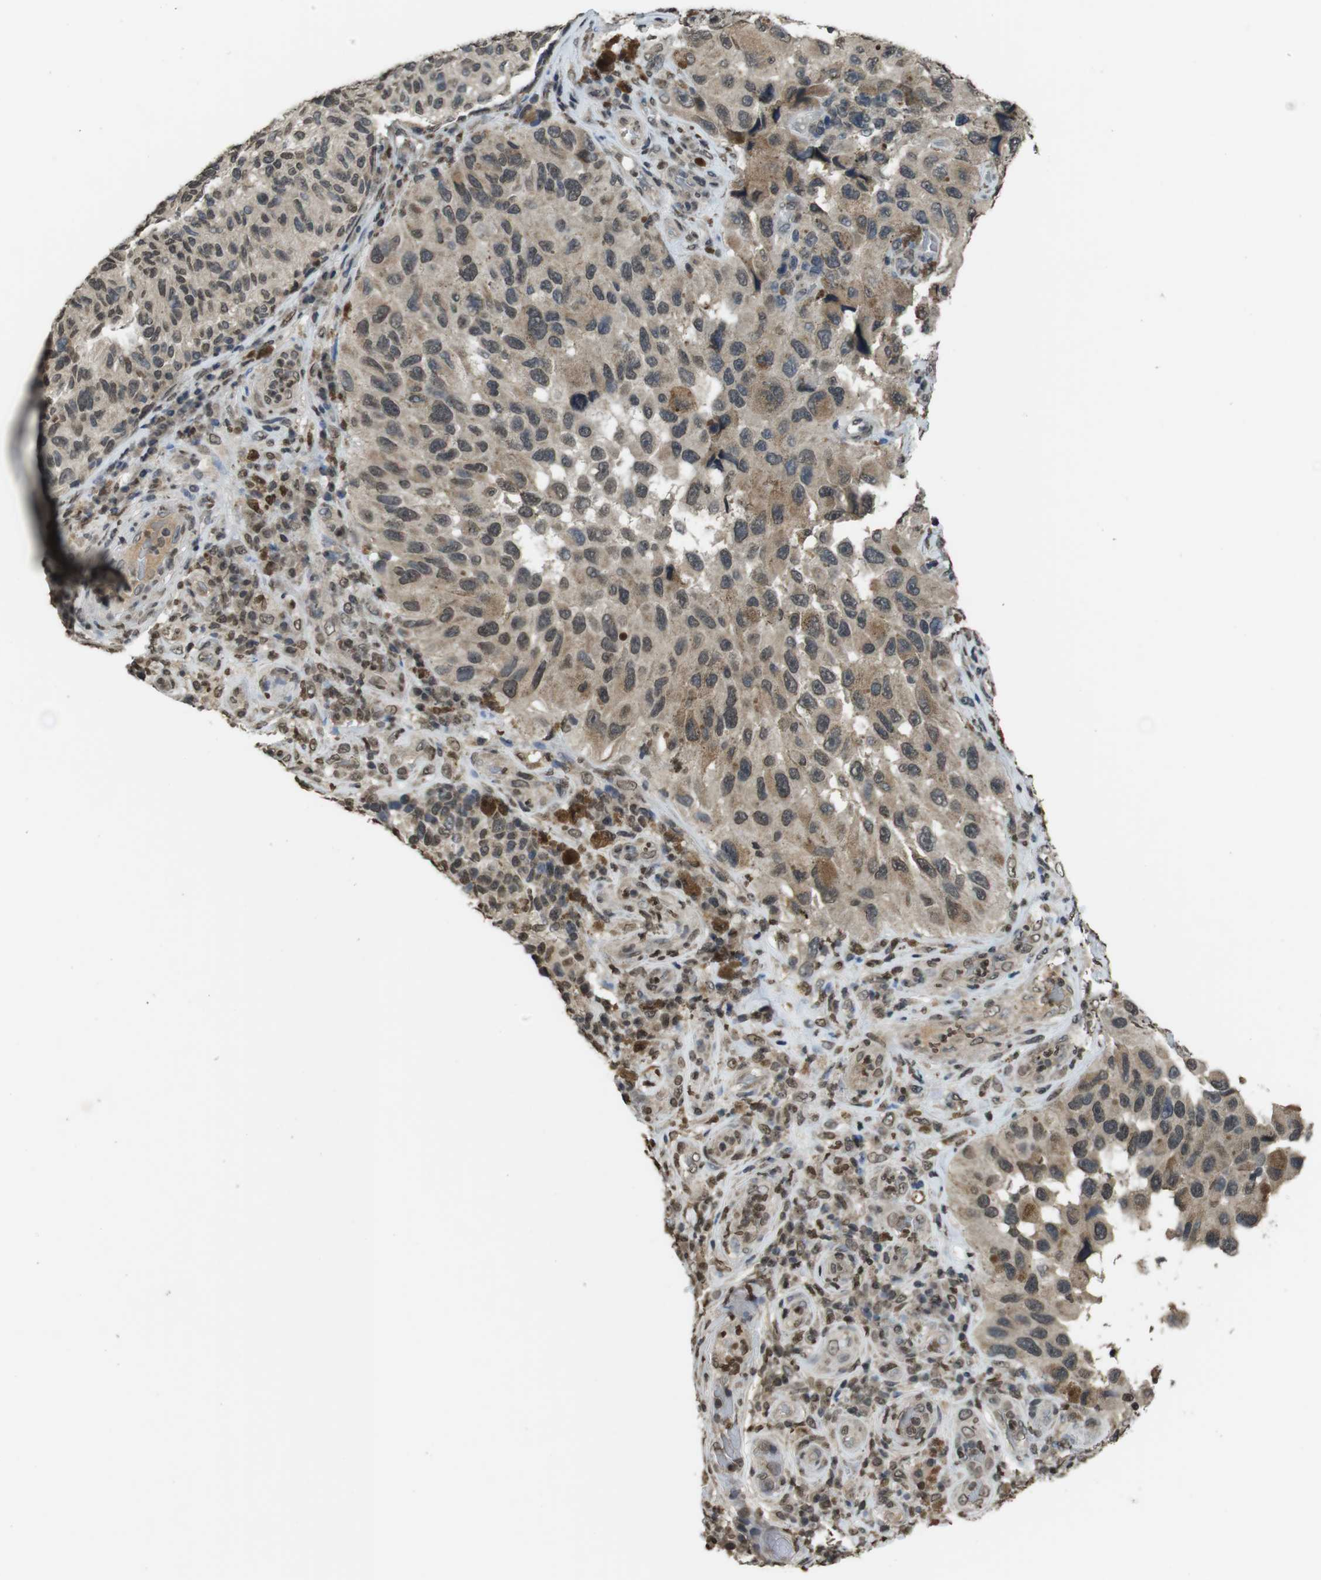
{"staining": {"intensity": "weak", "quantity": ">75%", "location": "cytoplasmic/membranous,nuclear"}, "tissue": "melanoma", "cell_type": "Tumor cells", "image_type": "cancer", "snomed": [{"axis": "morphology", "description": "Malignant melanoma, NOS"}, {"axis": "topography", "description": "Skin"}], "caption": "Immunohistochemical staining of human malignant melanoma reveals low levels of weak cytoplasmic/membranous and nuclear staining in about >75% of tumor cells.", "gene": "MAF", "patient": {"sex": "female", "age": 73}}